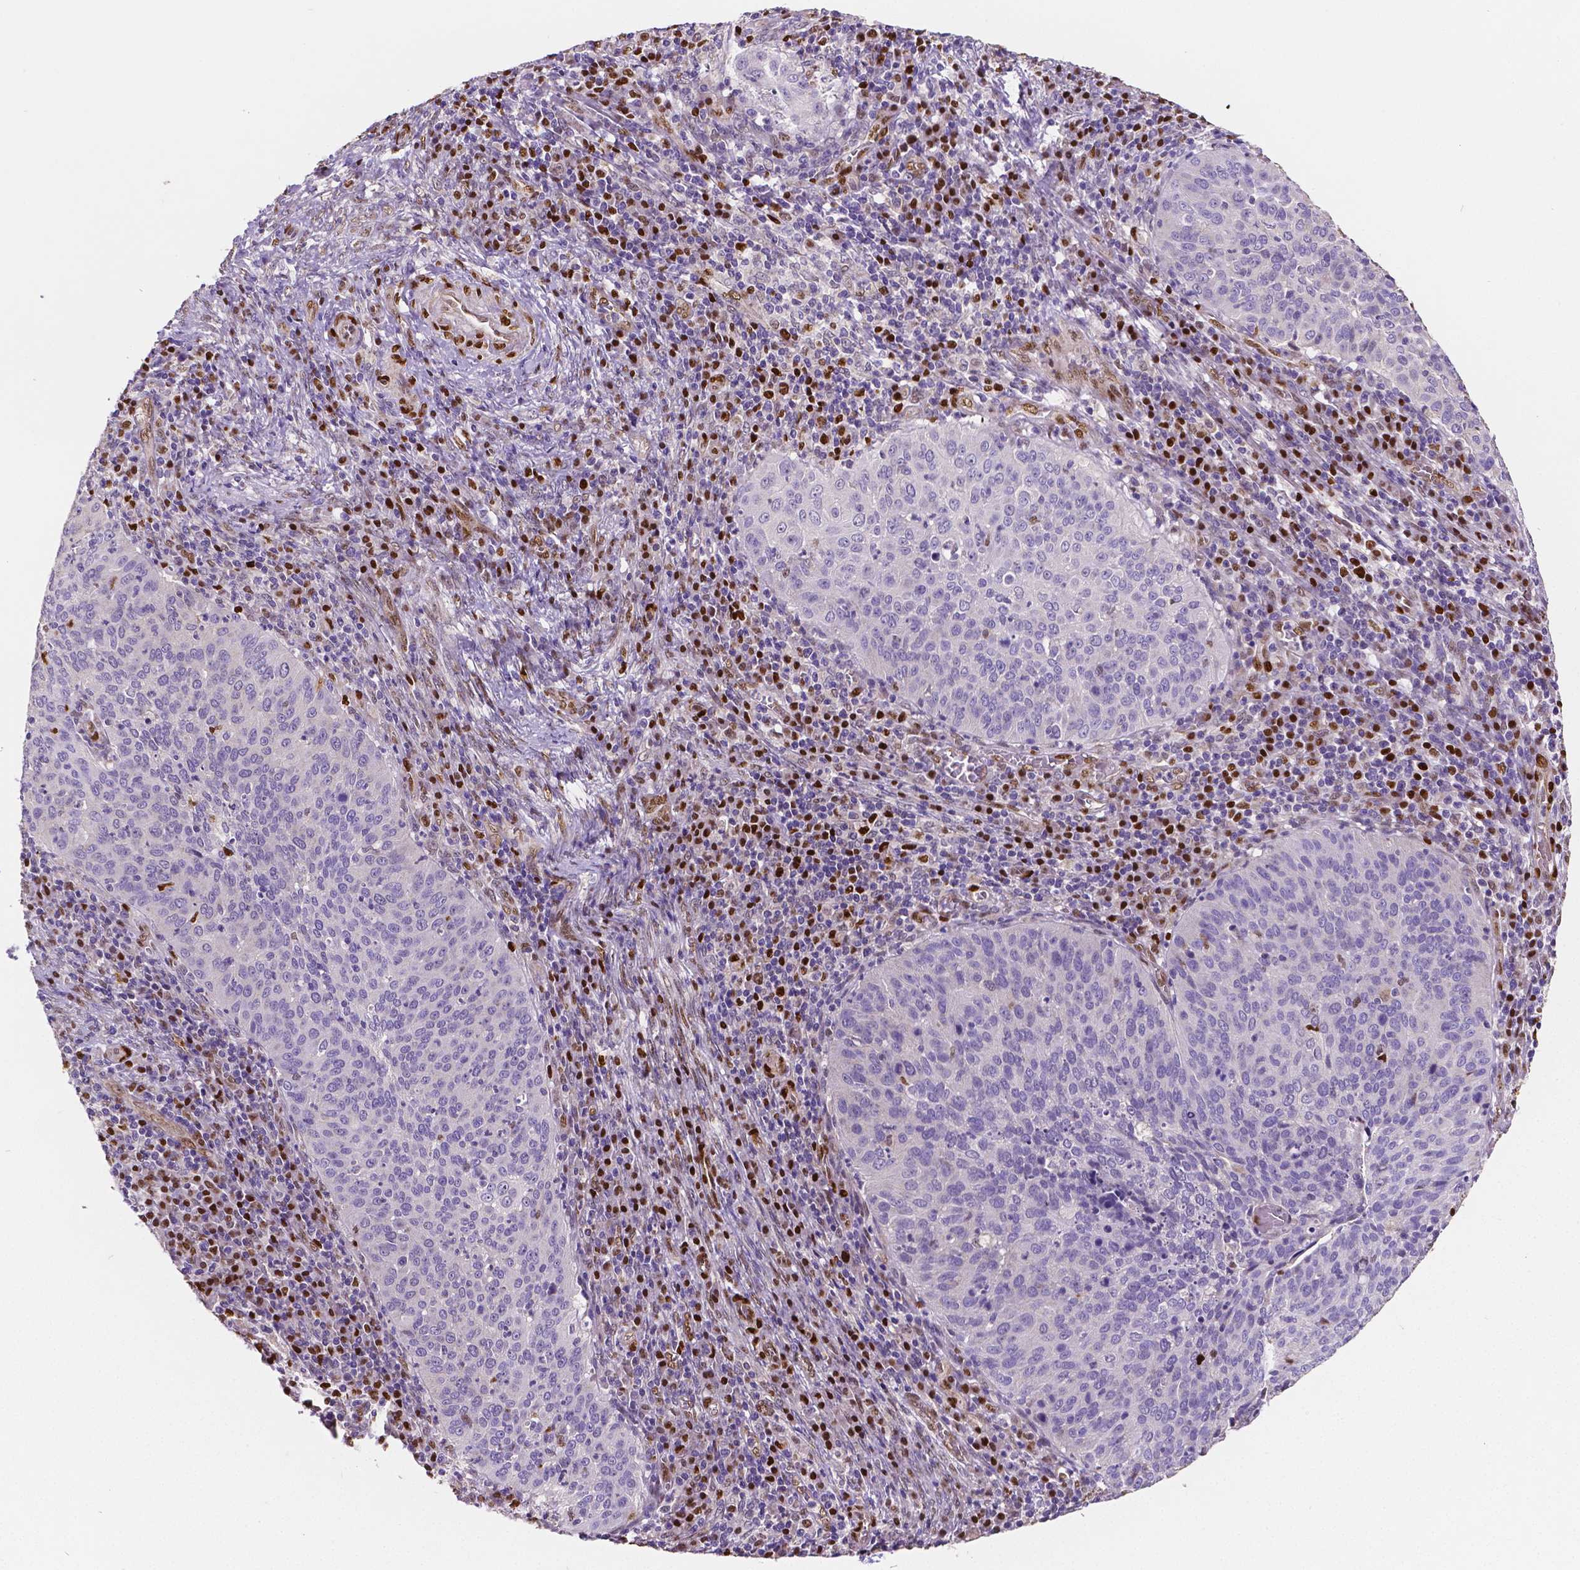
{"staining": {"intensity": "negative", "quantity": "none", "location": "none"}, "tissue": "cervical cancer", "cell_type": "Tumor cells", "image_type": "cancer", "snomed": [{"axis": "morphology", "description": "Squamous cell carcinoma, NOS"}, {"axis": "topography", "description": "Cervix"}], "caption": "IHC of human cervical squamous cell carcinoma shows no staining in tumor cells.", "gene": "MEF2C", "patient": {"sex": "female", "age": 39}}